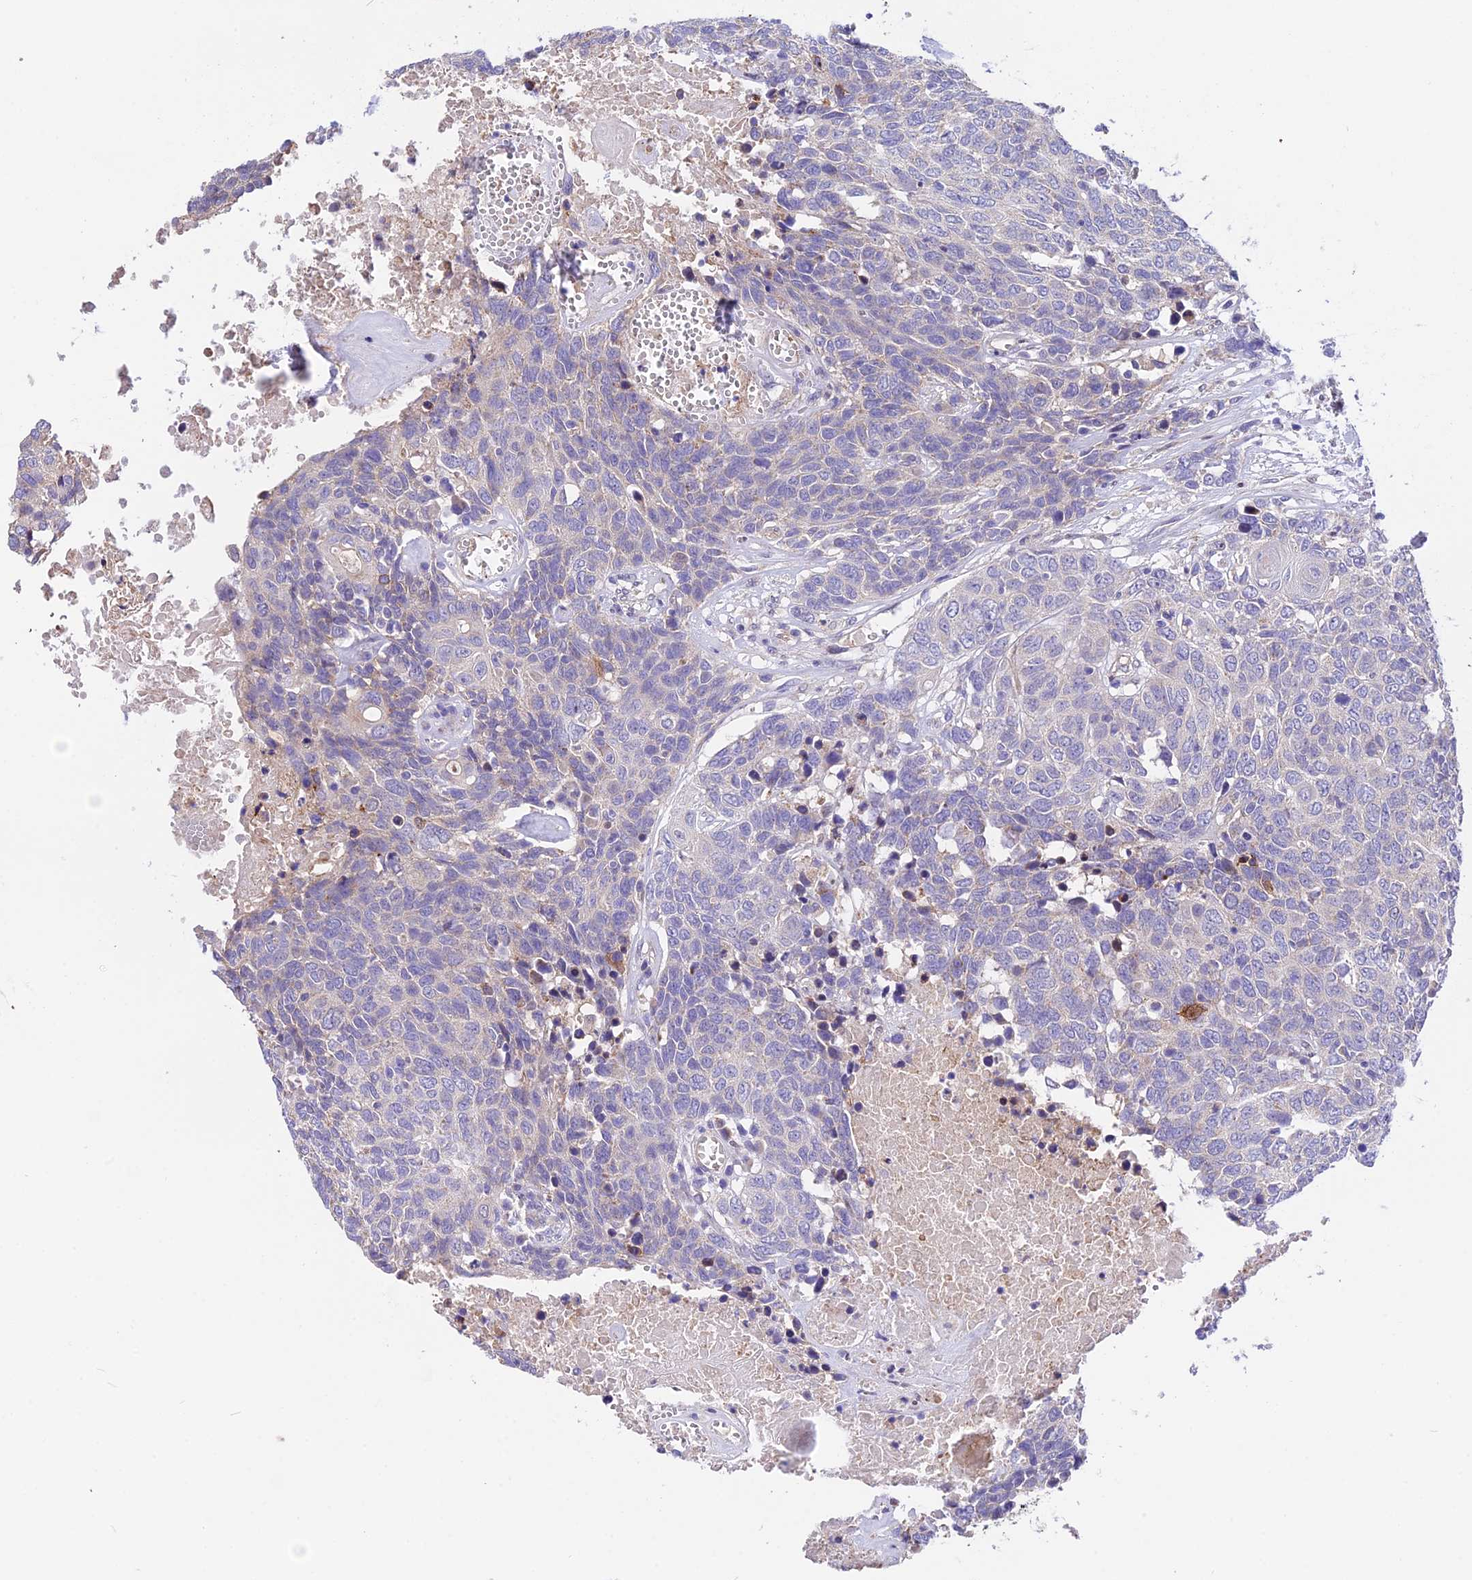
{"staining": {"intensity": "negative", "quantity": "none", "location": "none"}, "tissue": "head and neck cancer", "cell_type": "Tumor cells", "image_type": "cancer", "snomed": [{"axis": "morphology", "description": "Squamous cell carcinoma, NOS"}, {"axis": "topography", "description": "Head-Neck"}], "caption": "Immunohistochemical staining of human squamous cell carcinoma (head and neck) shows no significant staining in tumor cells.", "gene": "TRIM43B", "patient": {"sex": "male", "age": 66}}